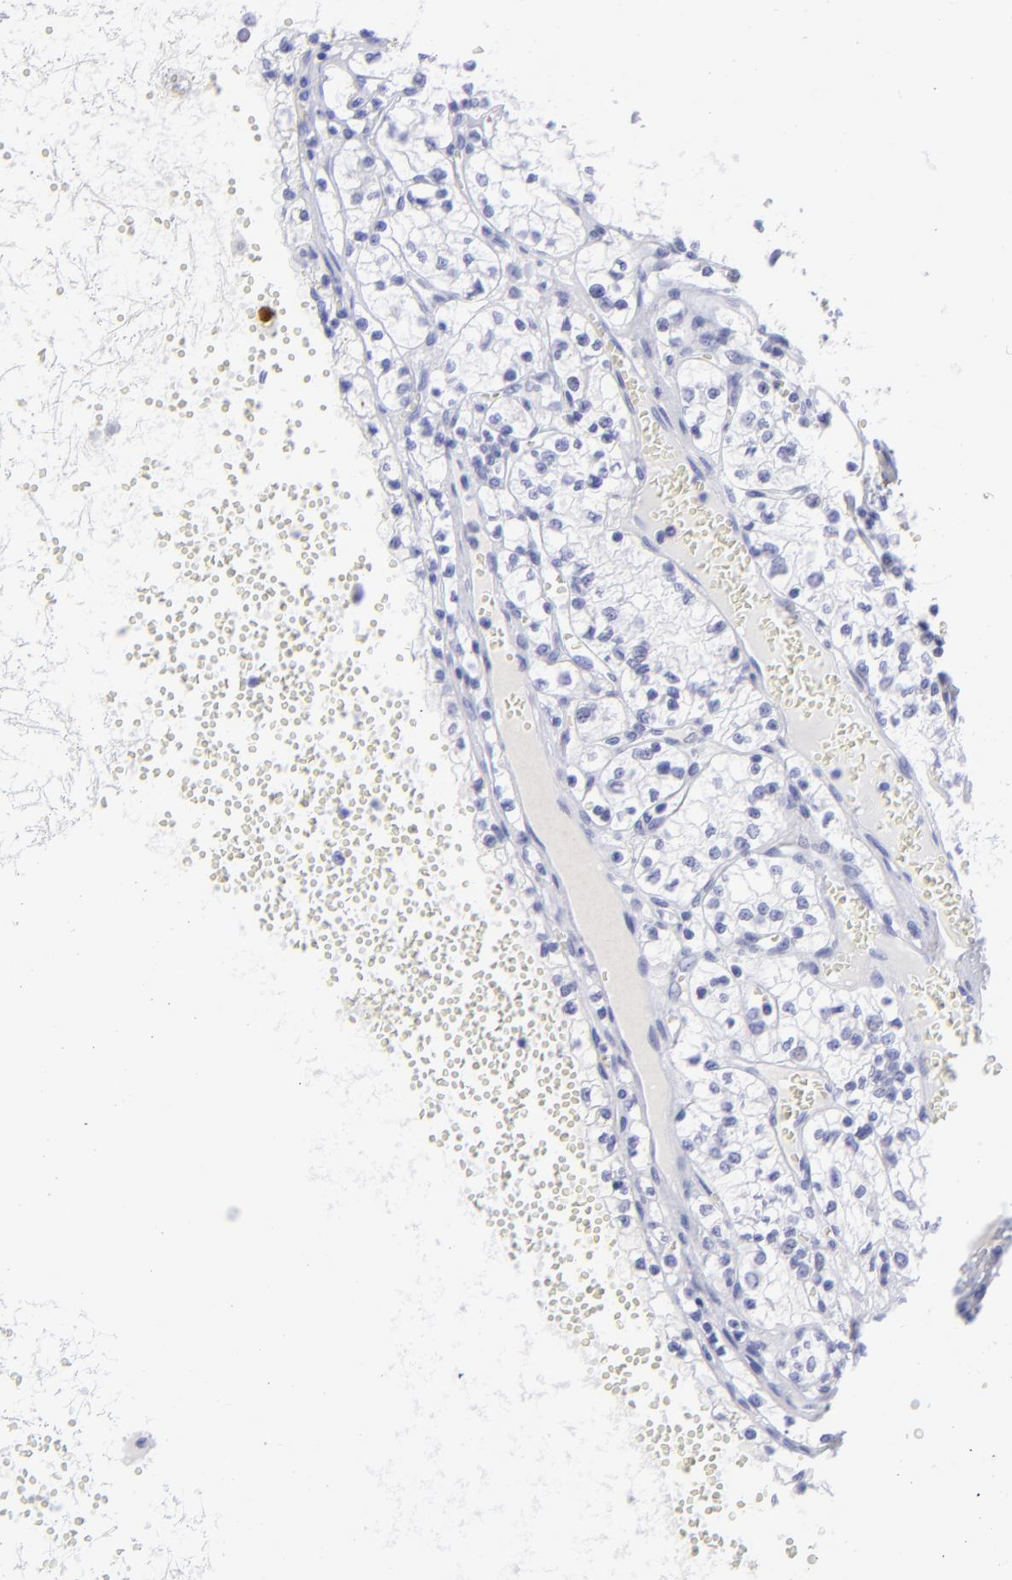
{"staining": {"intensity": "negative", "quantity": "none", "location": "none"}, "tissue": "renal cancer", "cell_type": "Tumor cells", "image_type": "cancer", "snomed": [{"axis": "morphology", "description": "Adenocarcinoma, NOS"}, {"axis": "topography", "description": "Kidney"}], "caption": "This is a histopathology image of IHC staining of renal cancer, which shows no expression in tumor cells.", "gene": "SLC1A2", "patient": {"sex": "male", "age": 61}}